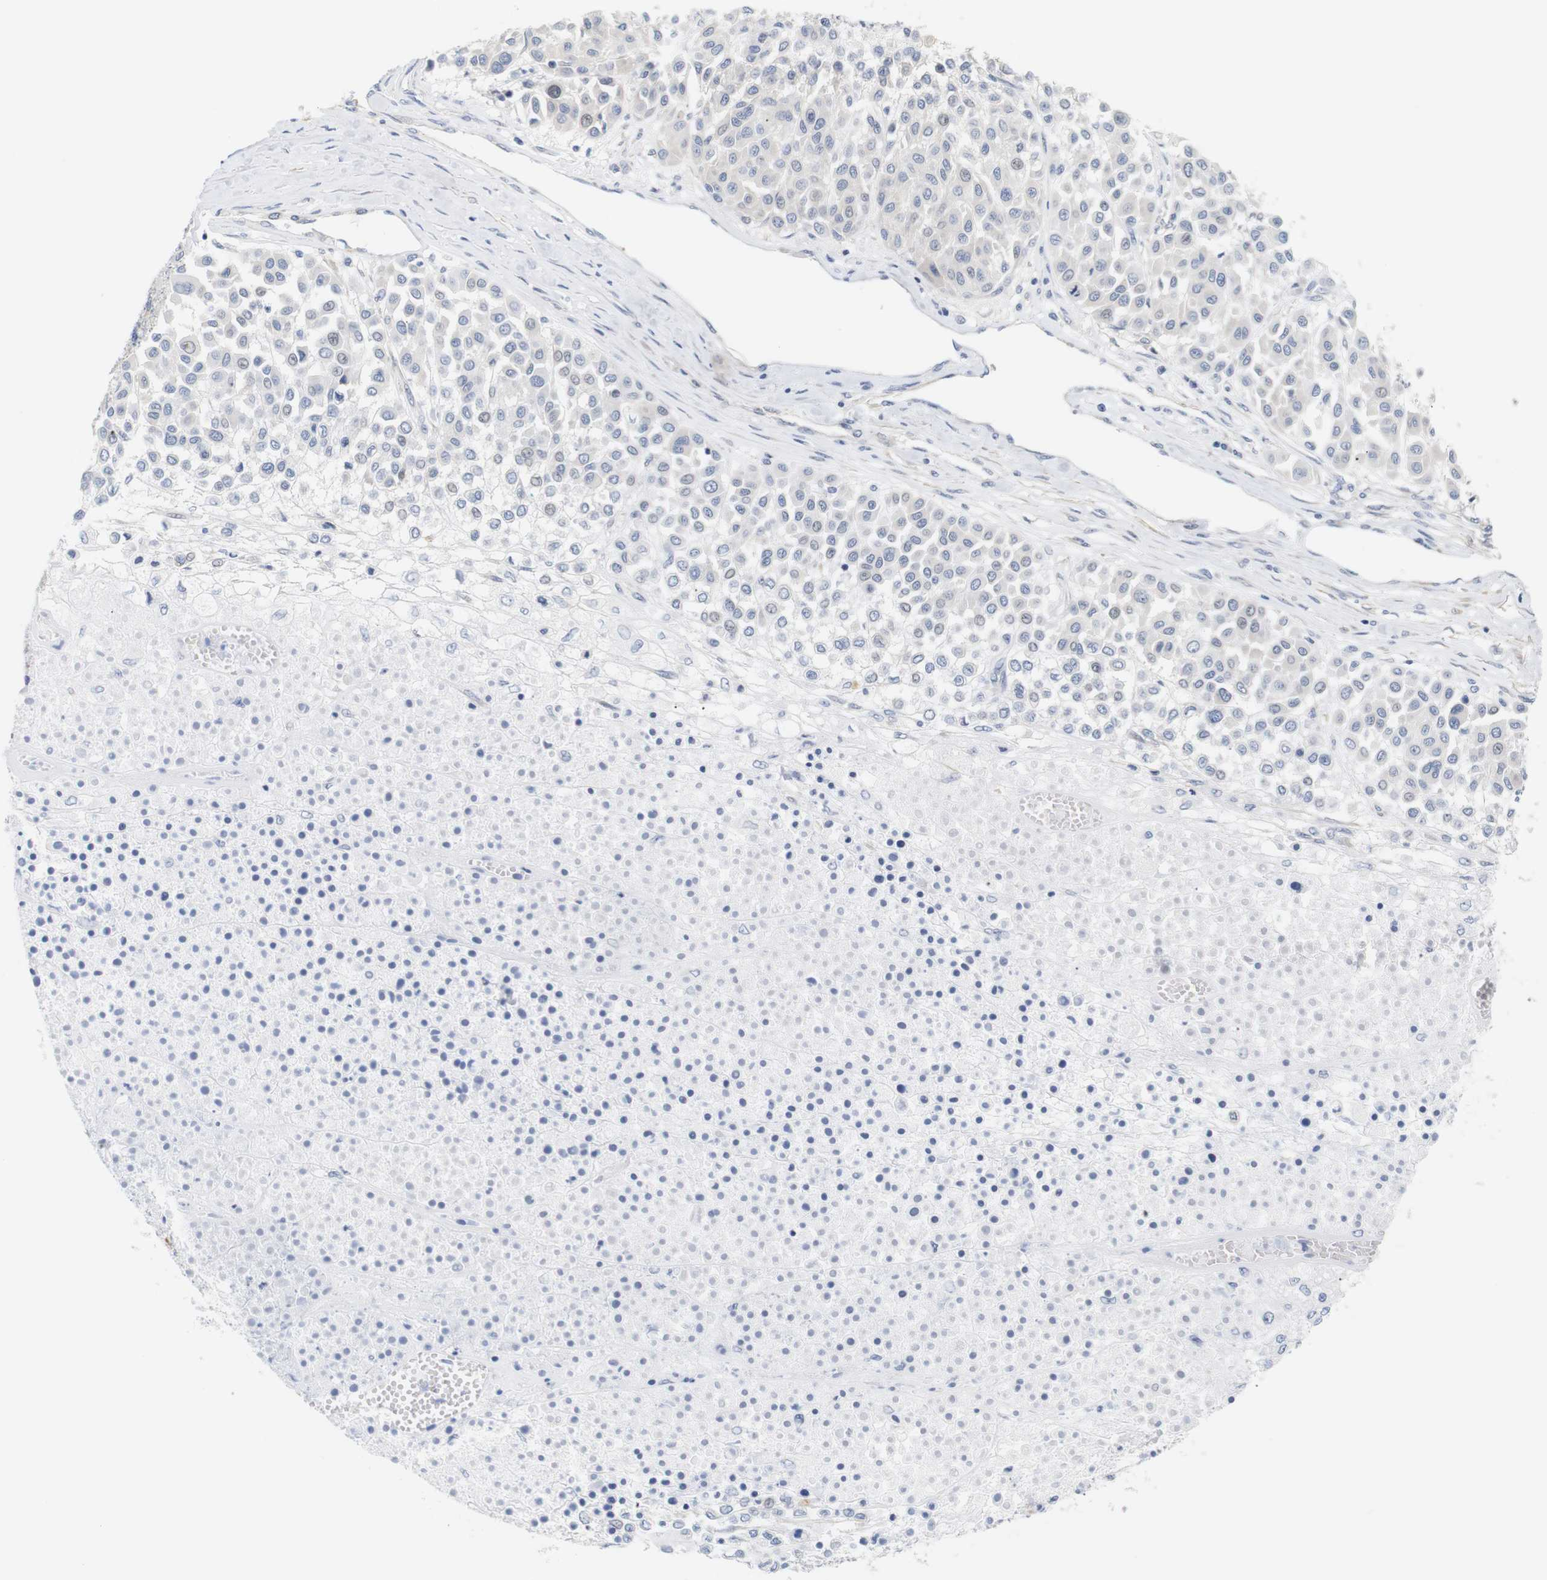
{"staining": {"intensity": "negative", "quantity": "none", "location": "none"}, "tissue": "melanoma", "cell_type": "Tumor cells", "image_type": "cancer", "snomed": [{"axis": "morphology", "description": "Malignant melanoma, Metastatic site"}, {"axis": "topography", "description": "Soft tissue"}], "caption": "High power microscopy histopathology image of an immunohistochemistry image of malignant melanoma (metastatic site), revealing no significant positivity in tumor cells.", "gene": "STMN3", "patient": {"sex": "male", "age": 41}}